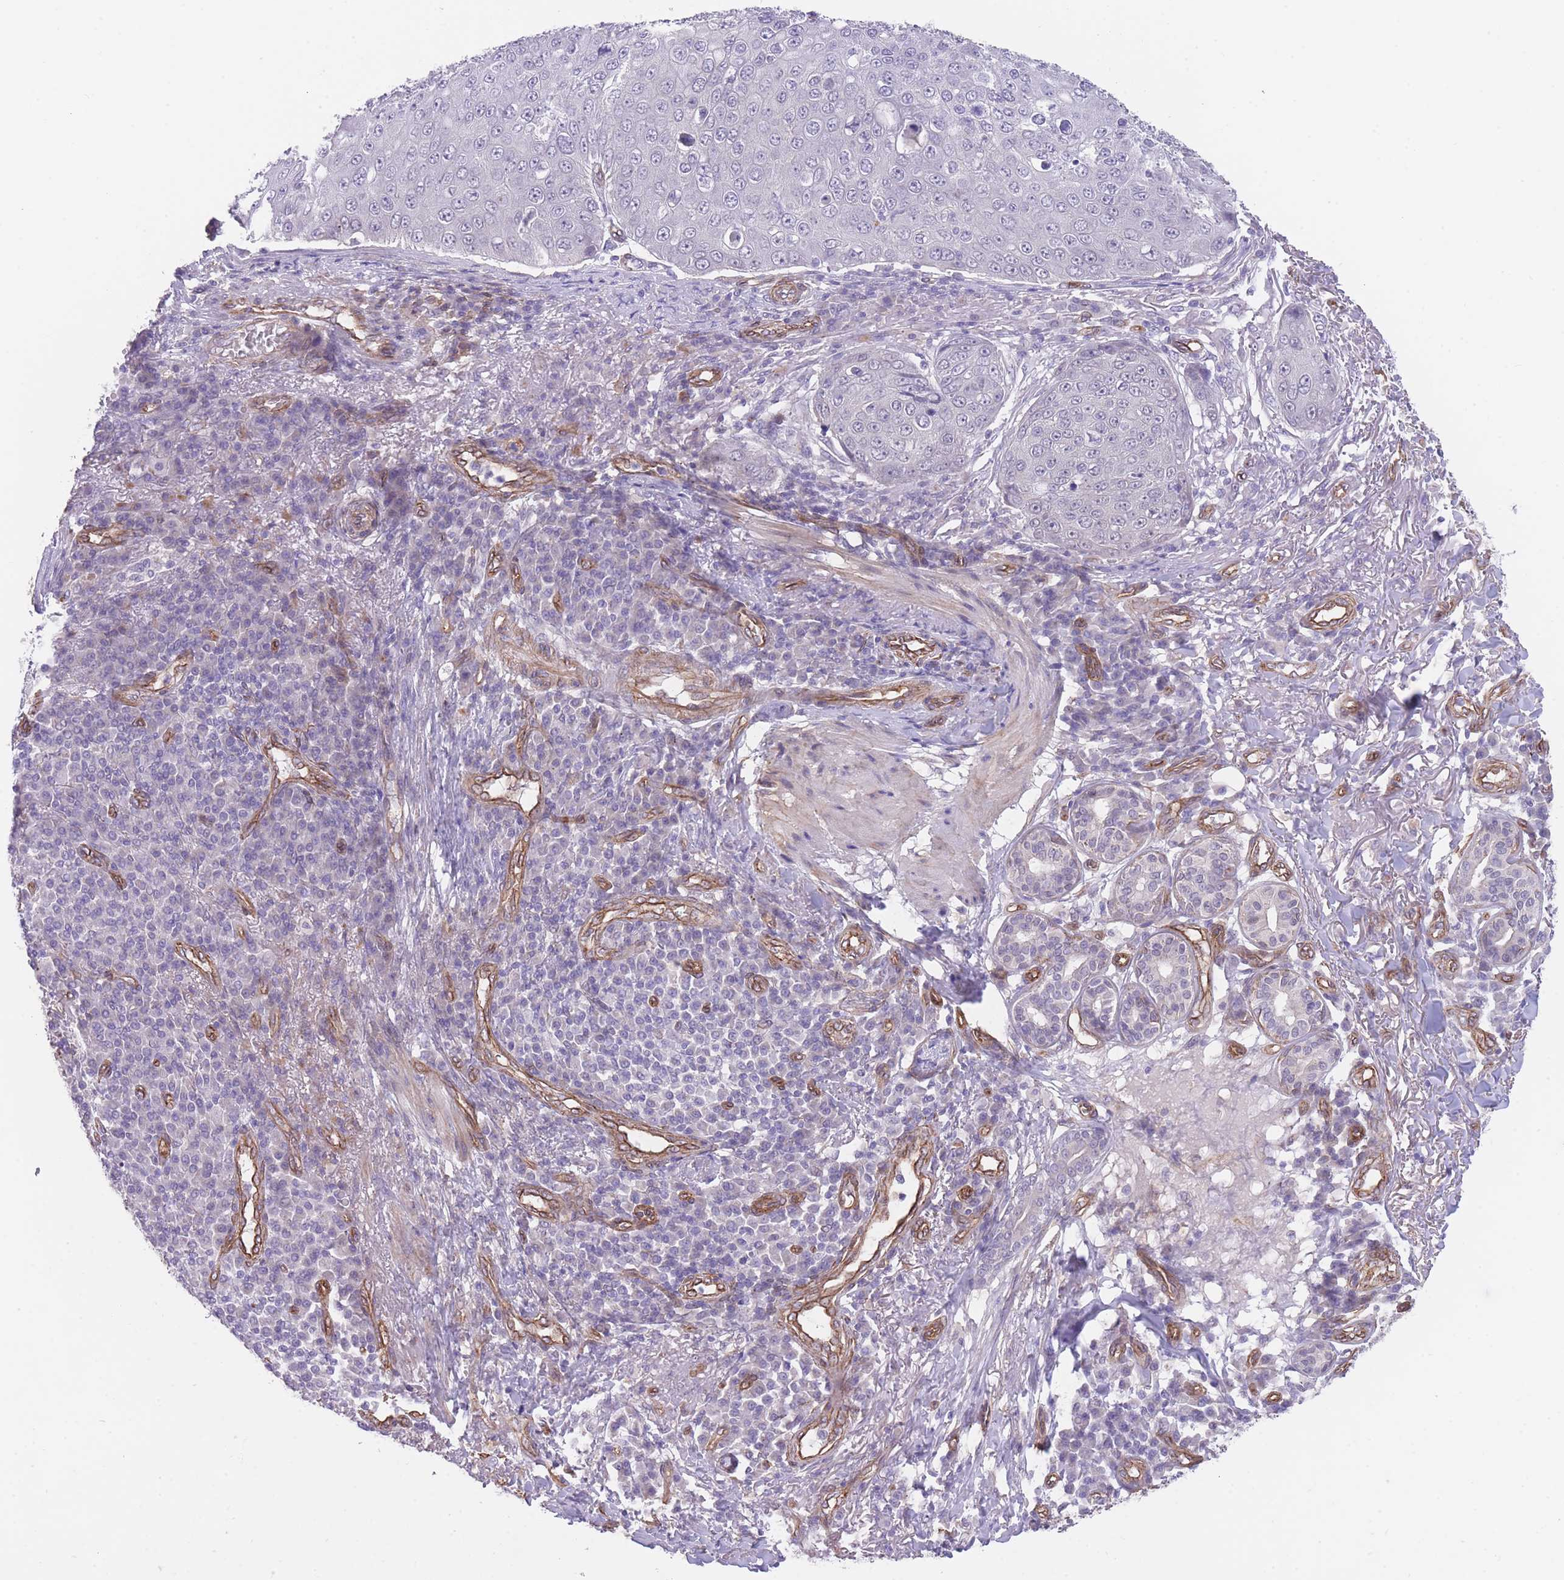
{"staining": {"intensity": "negative", "quantity": "none", "location": "none"}, "tissue": "skin cancer", "cell_type": "Tumor cells", "image_type": "cancer", "snomed": [{"axis": "morphology", "description": "Squamous cell carcinoma, NOS"}, {"axis": "topography", "description": "Skin"}], "caption": "Tumor cells show no significant protein expression in squamous cell carcinoma (skin).", "gene": "QTRT1", "patient": {"sex": "male", "age": 71}}